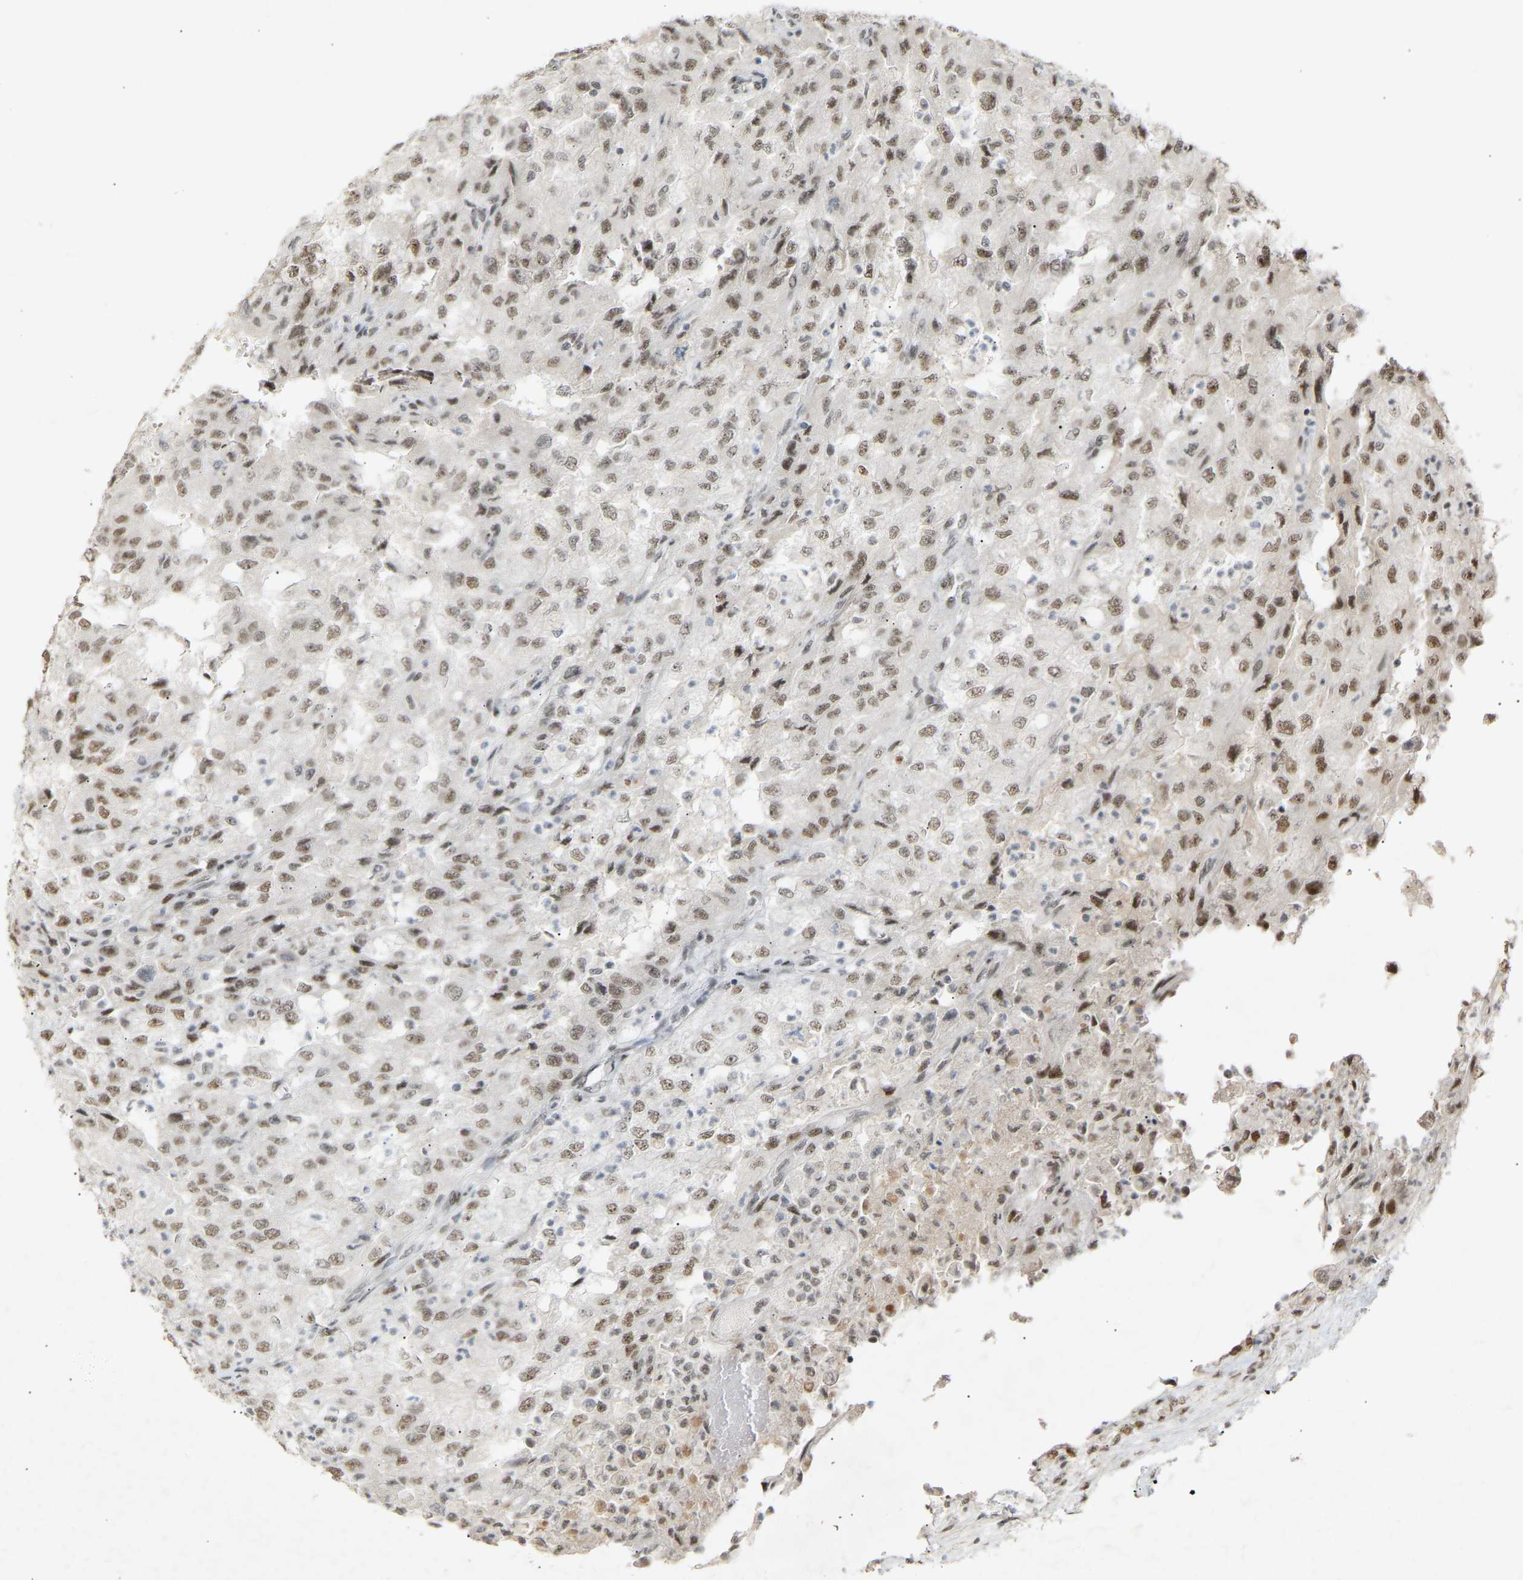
{"staining": {"intensity": "moderate", "quantity": "25%-75%", "location": "nuclear"}, "tissue": "renal cancer", "cell_type": "Tumor cells", "image_type": "cancer", "snomed": [{"axis": "morphology", "description": "Adenocarcinoma, NOS"}, {"axis": "topography", "description": "Kidney"}], "caption": "A high-resolution histopathology image shows IHC staining of adenocarcinoma (renal), which exhibits moderate nuclear expression in approximately 25%-75% of tumor cells. (DAB (3,3'-diaminobenzidine) IHC with brightfield microscopy, high magnification).", "gene": "NELFB", "patient": {"sex": "female", "age": 54}}